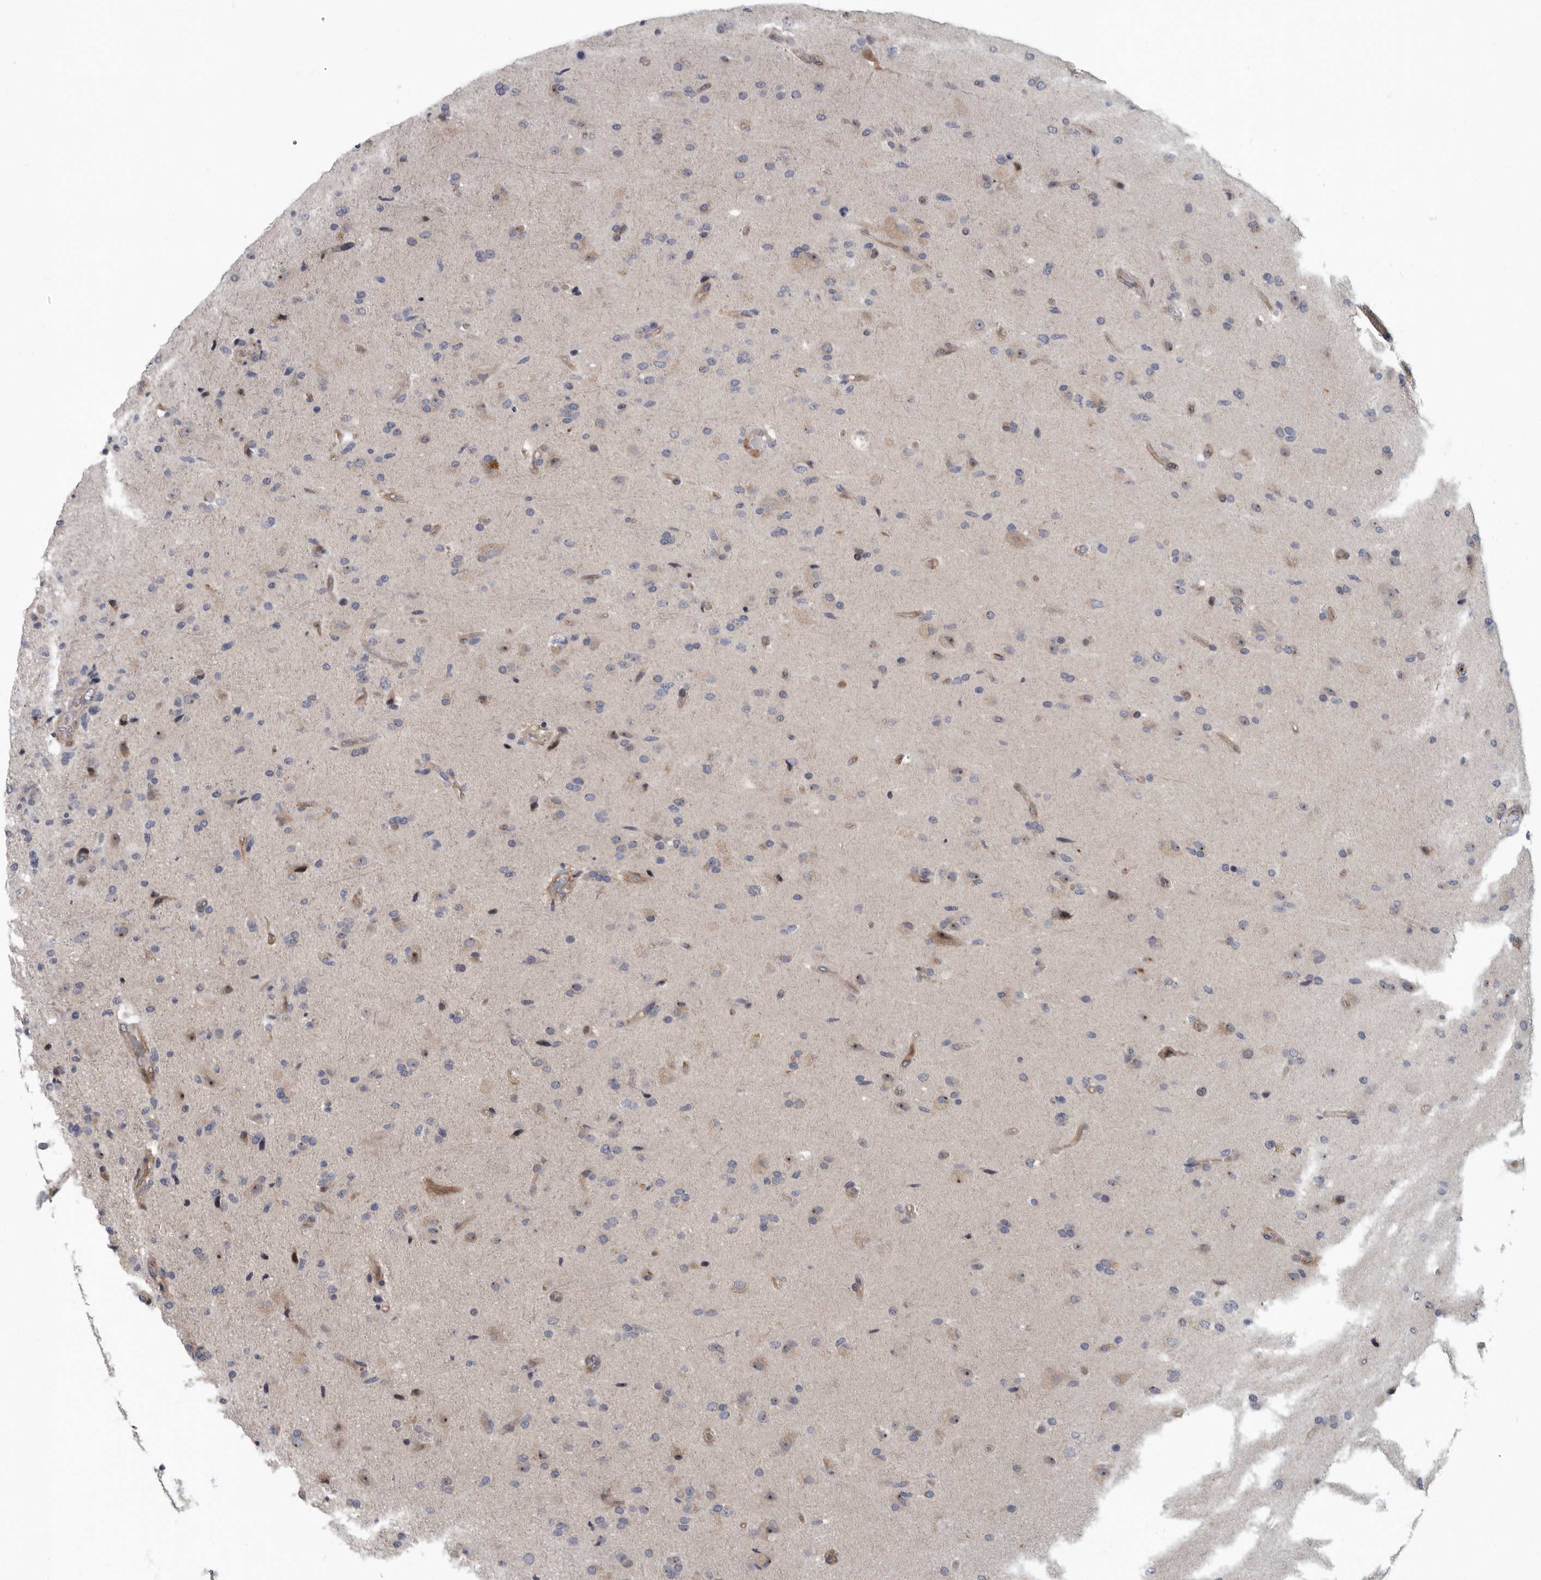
{"staining": {"intensity": "negative", "quantity": "none", "location": "none"}, "tissue": "glioma", "cell_type": "Tumor cells", "image_type": "cancer", "snomed": [{"axis": "morphology", "description": "Glioma, malignant, High grade"}, {"axis": "topography", "description": "Brain"}], "caption": "There is no significant positivity in tumor cells of glioma.", "gene": "PDCD11", "patient": {"sex": "male", "age": 72}}